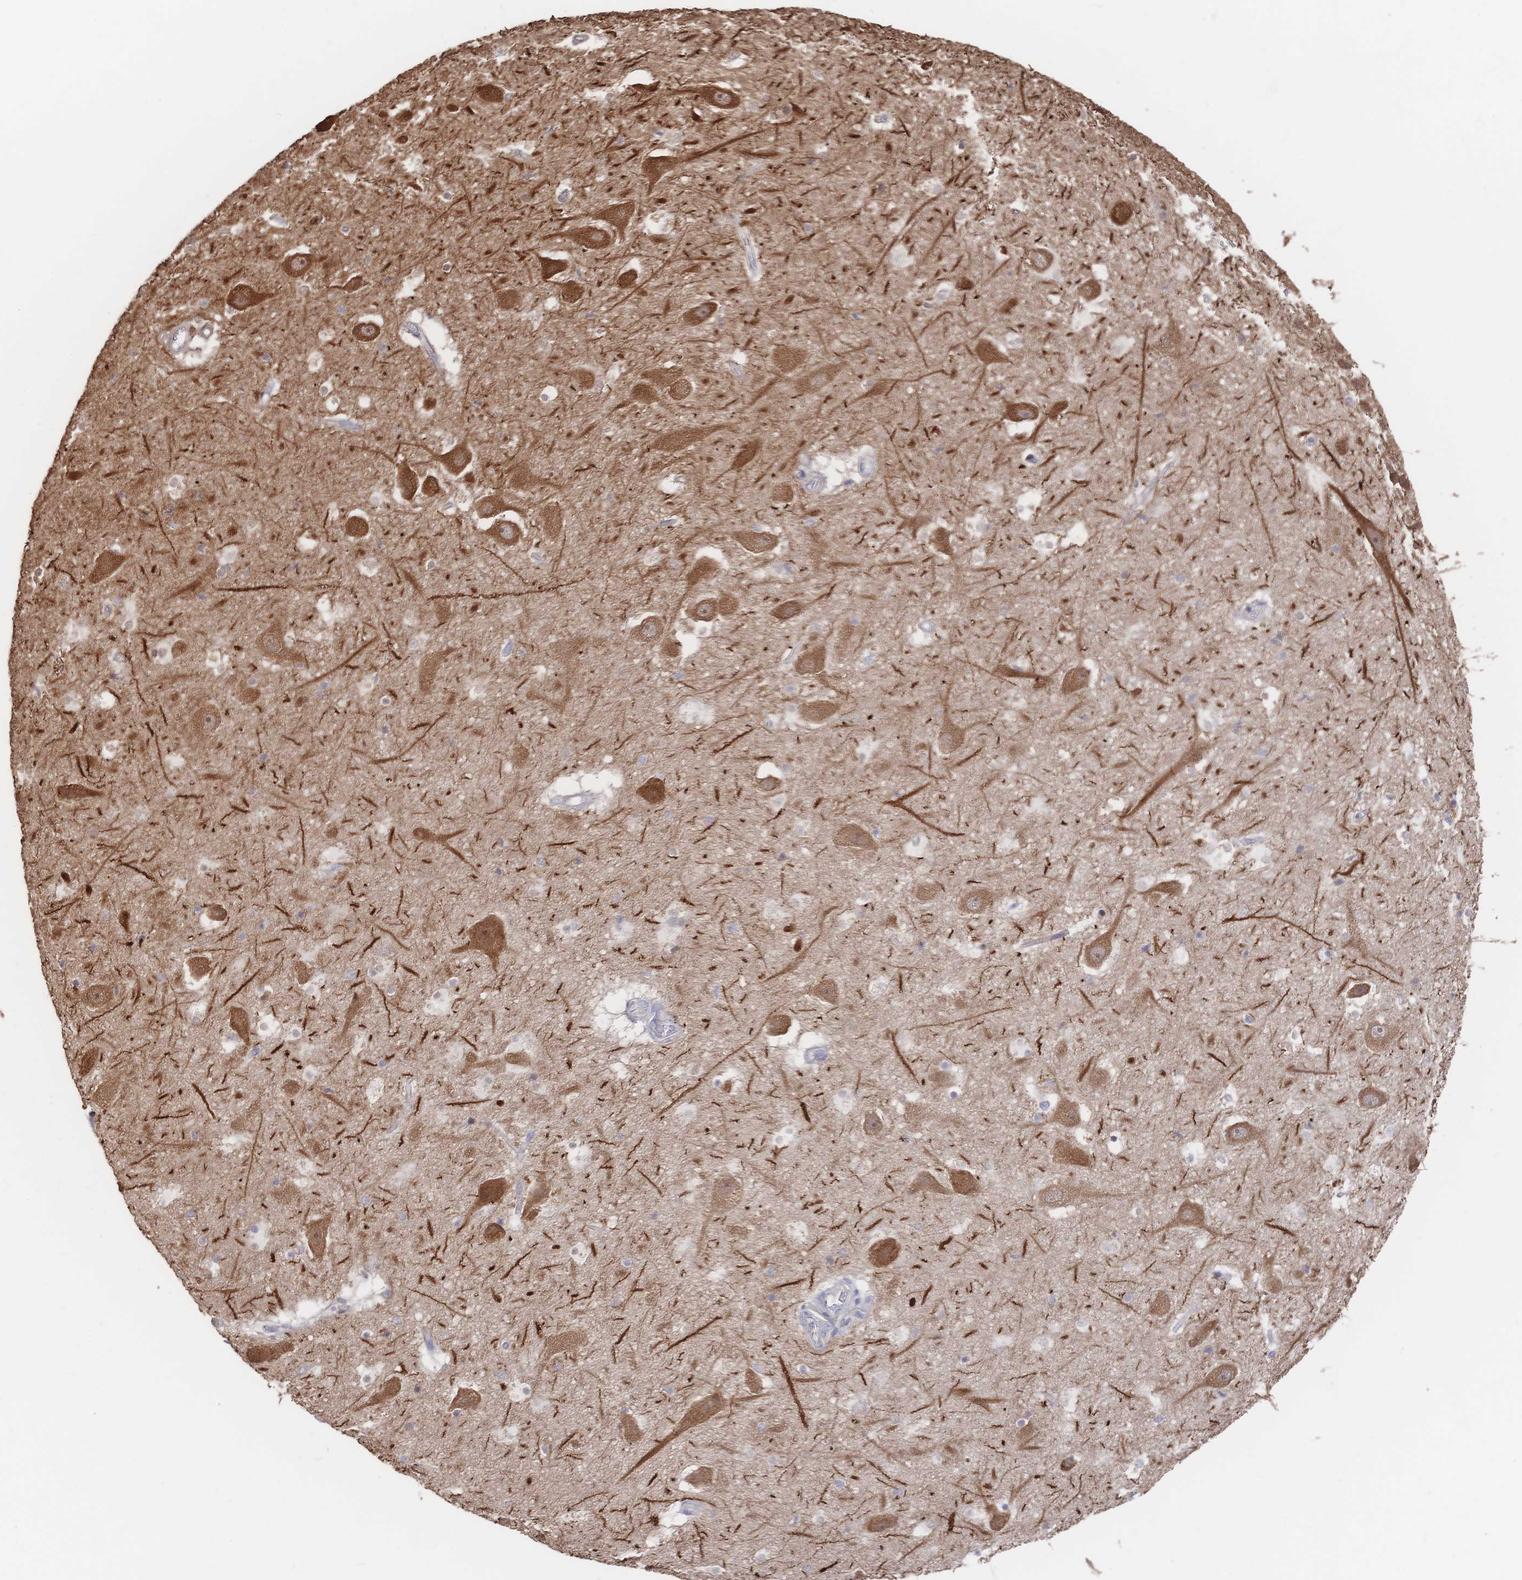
{"staining": {"intensity": "strong", "quantity": "<25%", "location": "cytoplasmic/membranous,nuclear"}, "tissue": "hippocampus", "cell_type": "Glial cells", "image_type": "normal", "snomed": [{"axis": "morphology", "description": "Normal tissue, NOS"}, {"axis": "topography", "description": "Hippocampus"}], "caption": "IHC of benign human hippocampus displays medium levels of strong cytoplasmic/membranous,nuclear positivity in about <25% of glial cells.", "gene": "DNAJA4", "patient": {"sex": "male", "age": 26}}